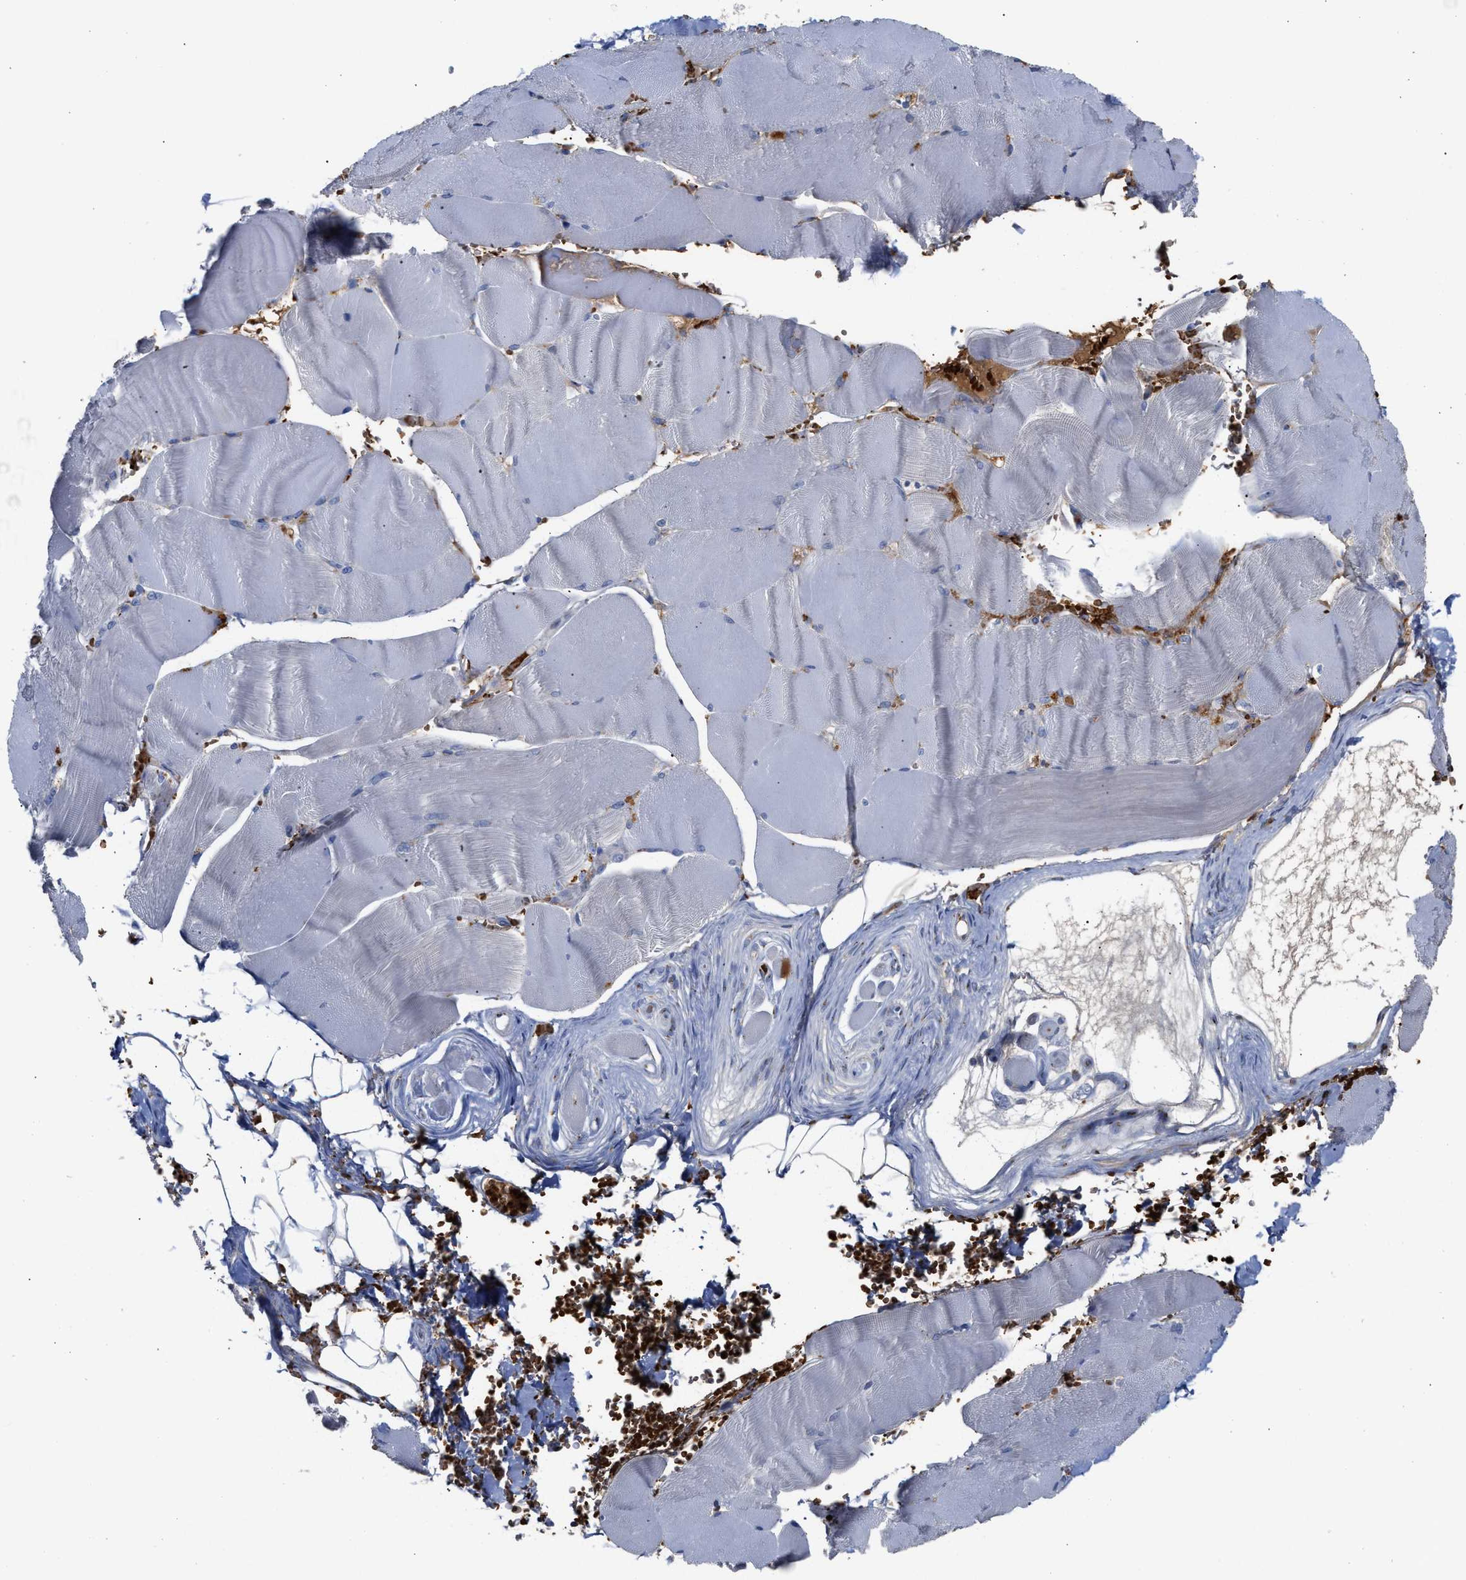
{"staining": {"intensity": "weak", "quantity": "<25%", "location": "cytoplasmic/membranous"}, "tissue": "skeletal muscle", "cell_type": "Myocytes", "image_type": "normal", "snomed": [{"axis": "morphology", "description": "Normal tissue, NOS"}, {"axis": "topography", "description": "Skin"}, {"axis": "topography", "description": "Skeletal muscle"}], "caption": "An image of human skeletal muscle is negative for staining in myocytes. (DAB immunohistochemistry visualized using brightfield microscopy, high magnification).", "gene": "CCL2", "patient": {"sex": "male", "age": 83}}